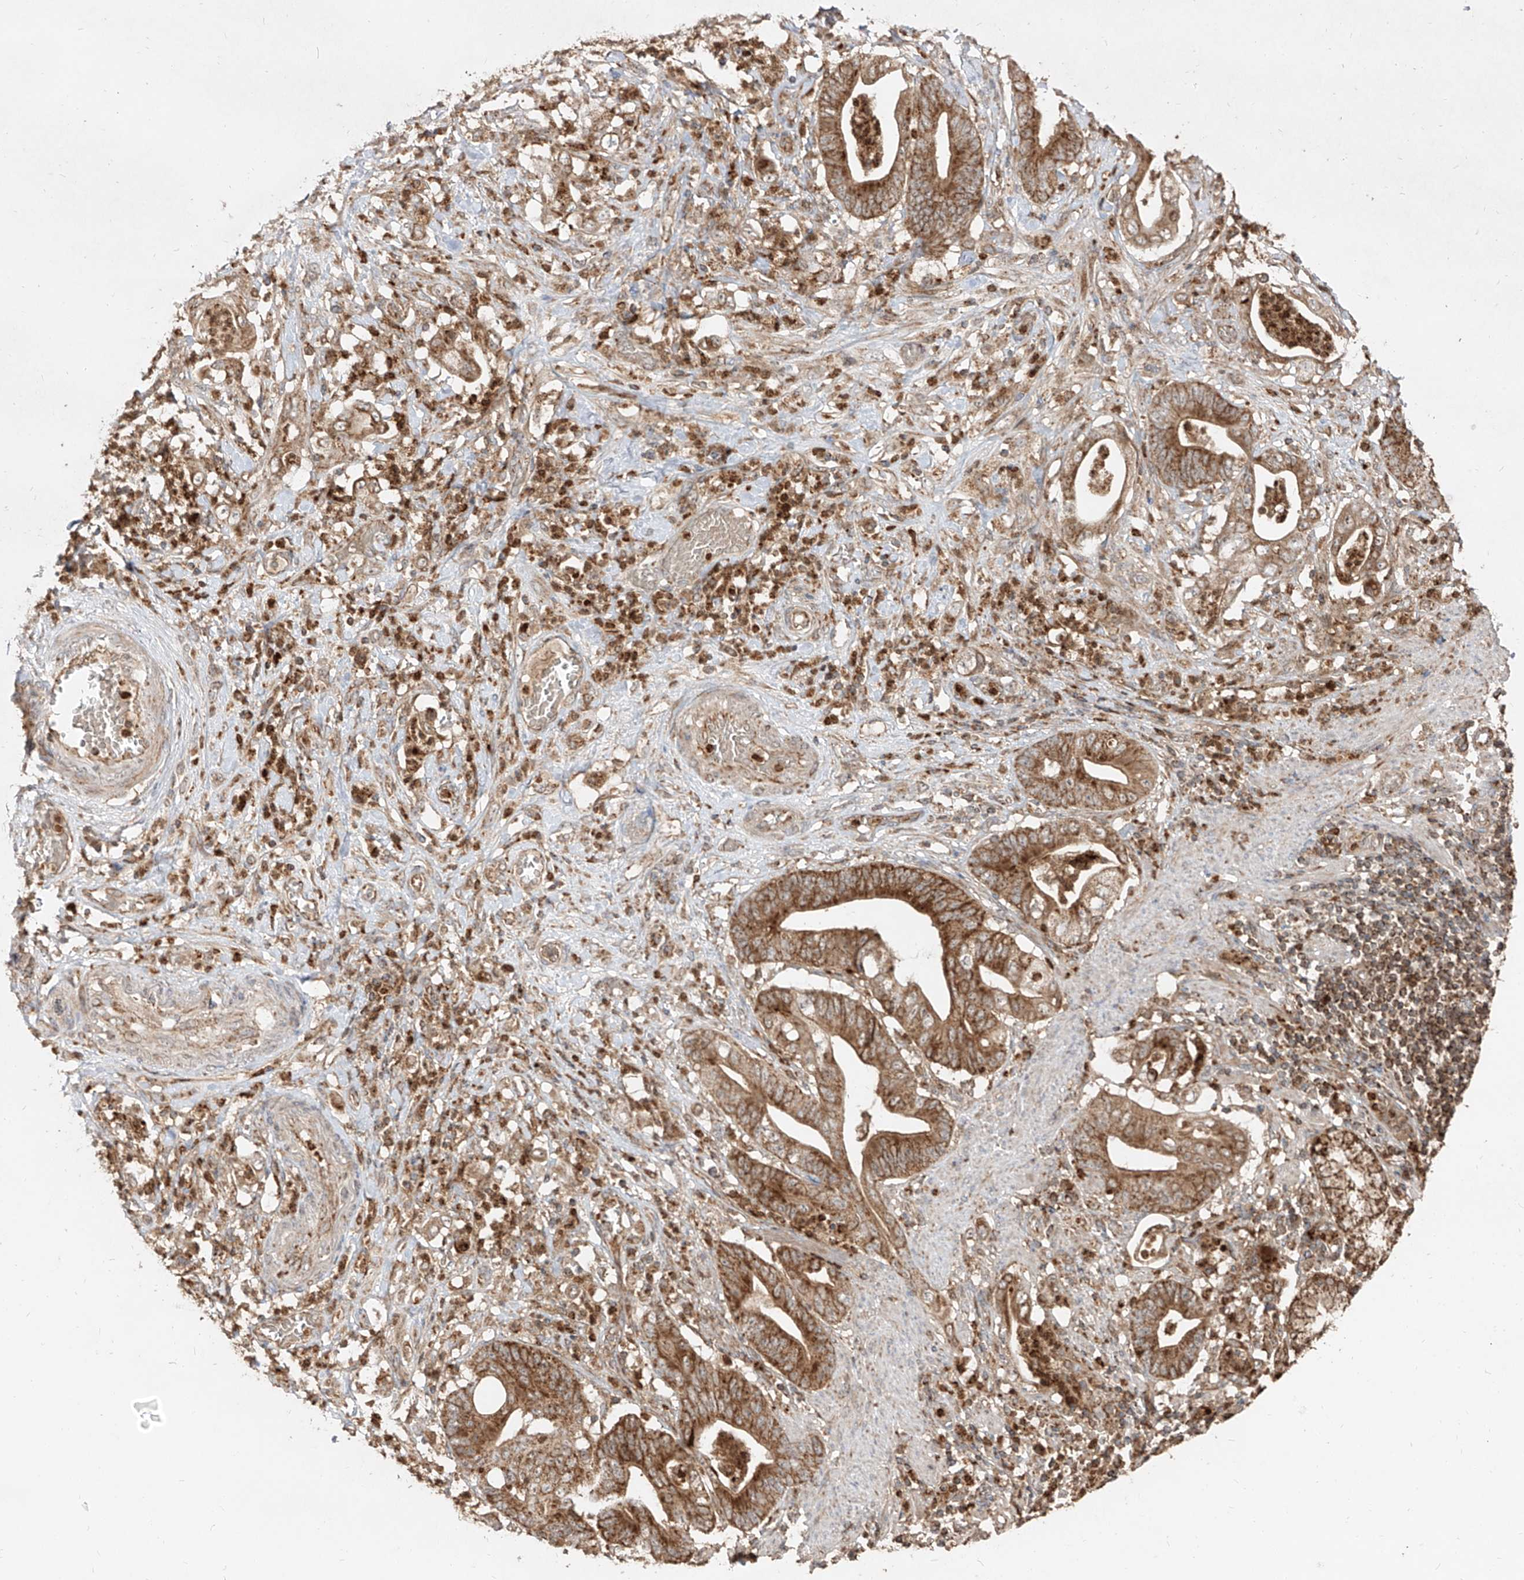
{"staining": {"intensity": "moderate", "quantity": ">75%", "location": "cytoplasmic/membranous"}, "tissue": "stomach cancer", "cell_type": "Tumor cells", "image_type": "cancer", "snomed": [{"axis": "morphology", "description": "Adenocarcinoma, NOS"}, {"axis": "topography", "description": "Stomach"}], "caption": "Immunohistochemical staining of stomach cancer (adenocarcinoma) shows medium levels of moderate cytoplasmic/membranous protein positivity in about >75% of tumor cells.", "gene": "AIM2", "patient": {"sex": "female", "age": 73}}